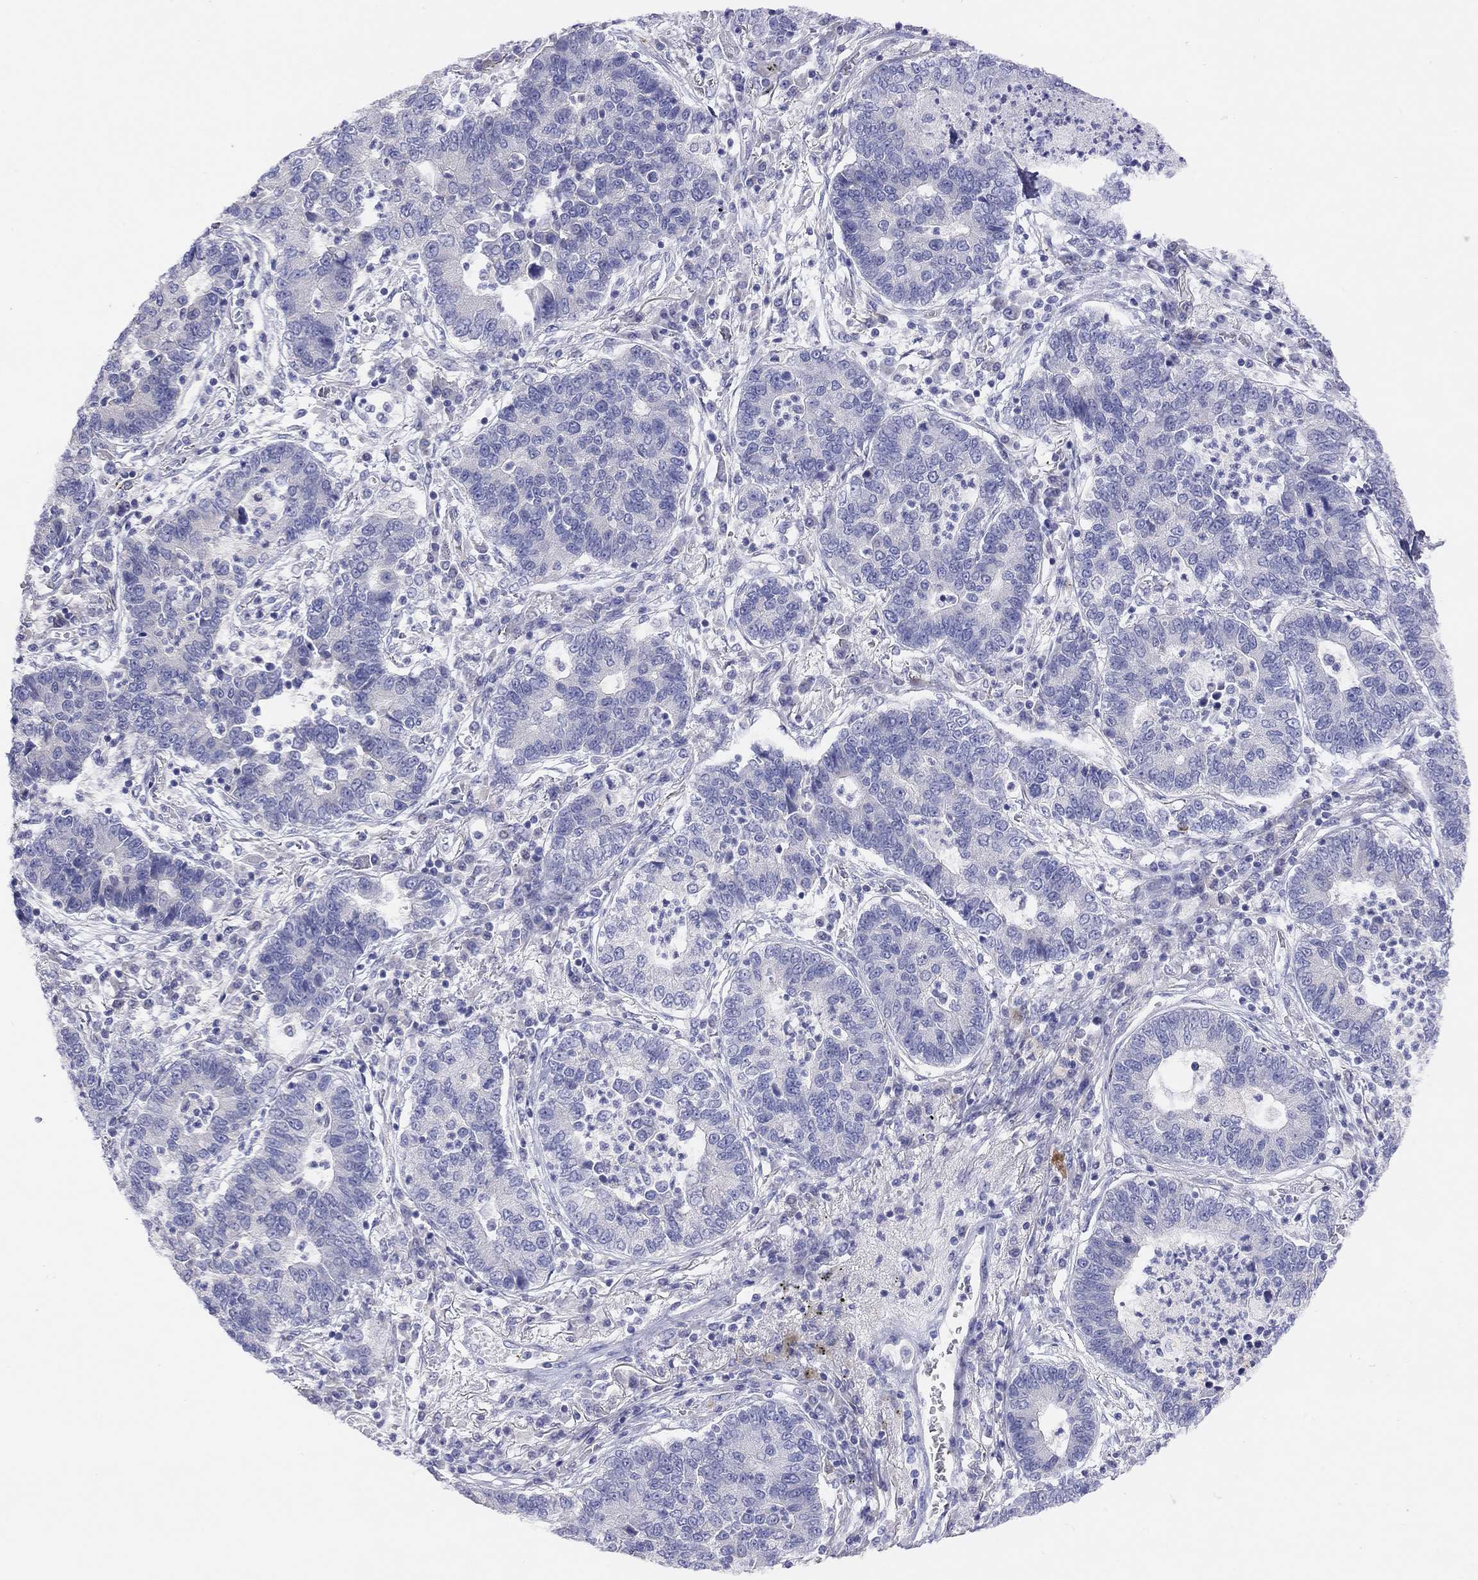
{"staining": {"intensity": "negative", "quantity": "none", "location": "none"}, "tissue": "lung cancer", "cell_type": "Tumor cells", "image_type": "cancer", "snomed": [{"axis": "morphology", "description": "Adenocarcinoma, NOS"}, {"axis": "topography", "description": "Lung"}], "caption": "Photomicrograph shows no protein staining in tumor cells of lung adenocarcinoma tissue. (DAB (3,3'-diaminobenzidine) IHC visualized using brightfield microscopy, high magnification).", "gene": "MGAT4C", "patient": {"sex": "female", "age": 57}}